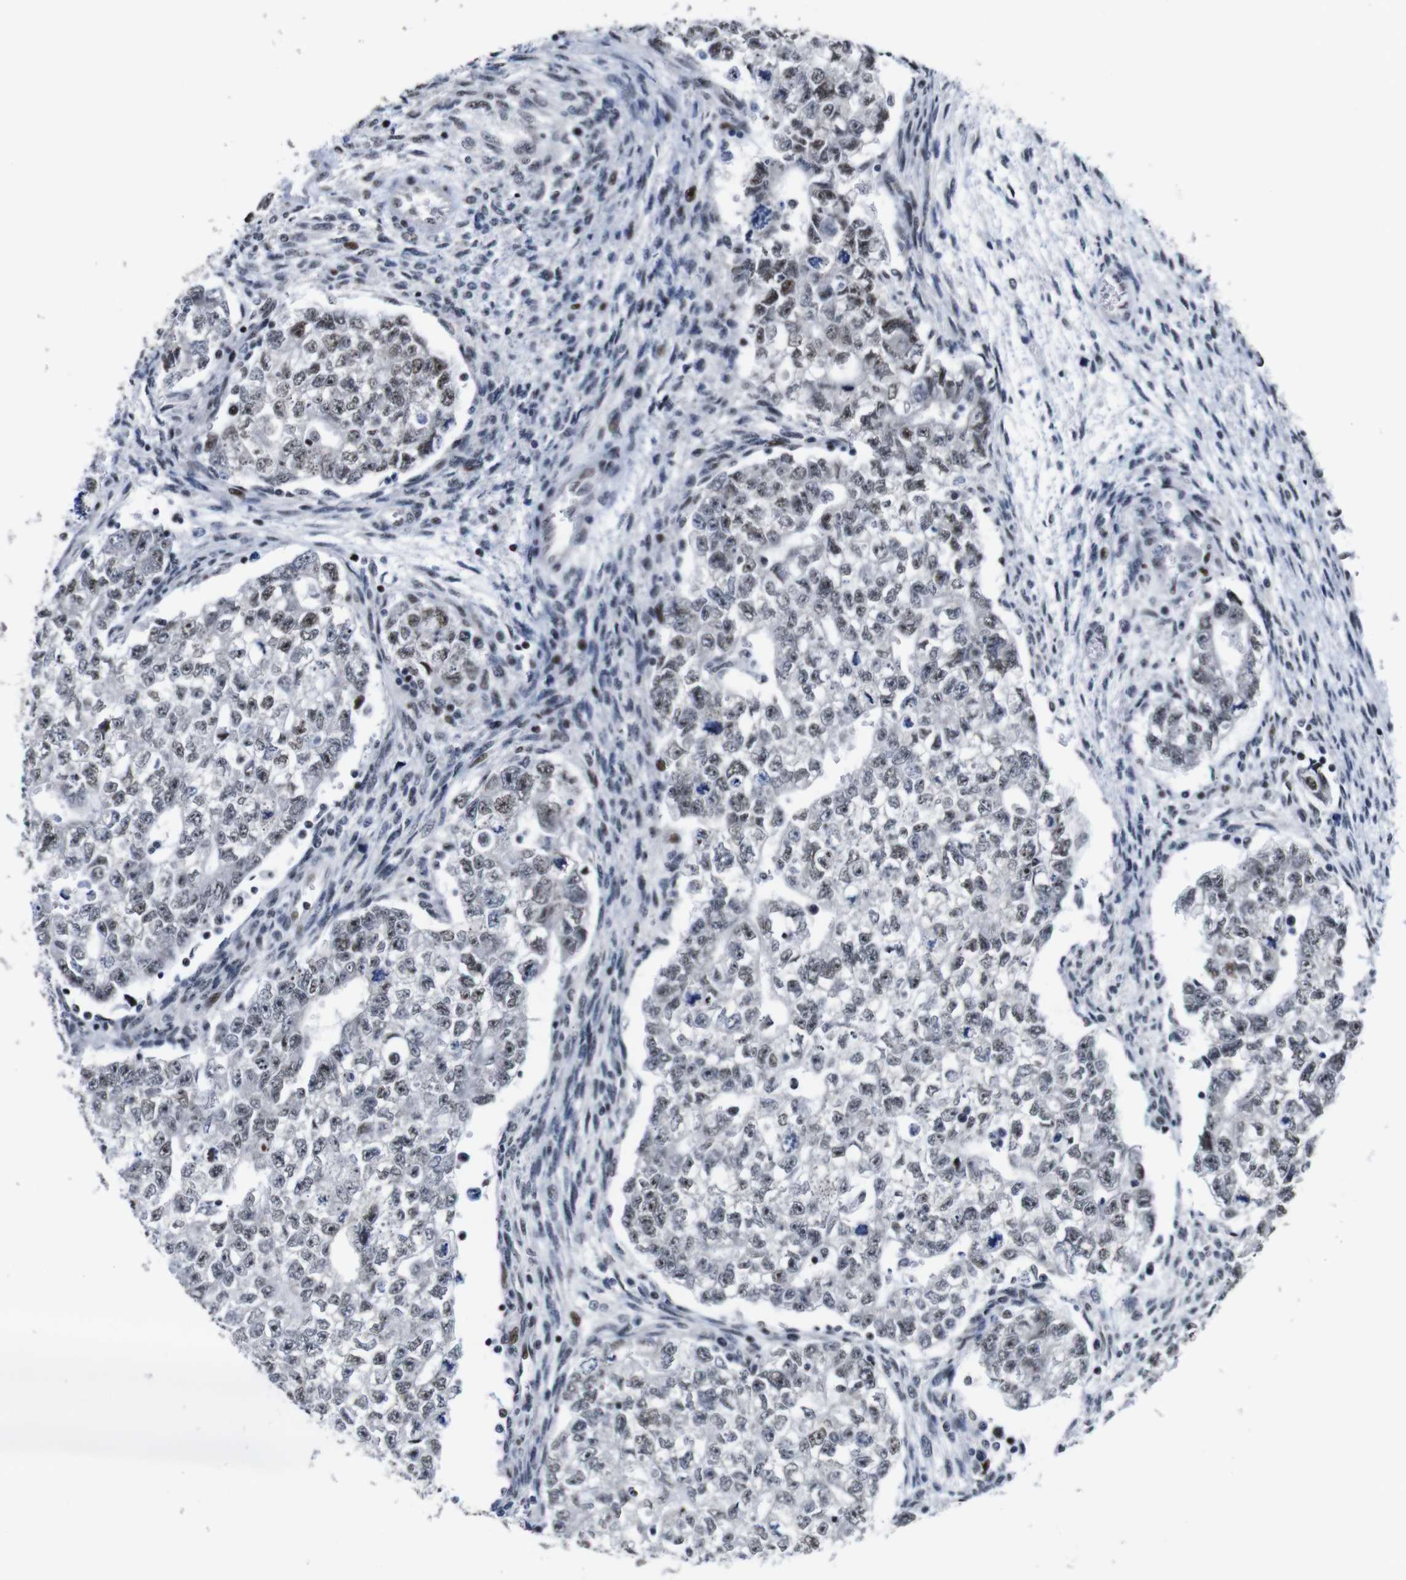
{"staining": {"intensity": "weak", "quantity": "25%-75%", "location": "nuclear"}, "tissue": "testis cancer", "cell_type": "Tumor cells", "image_type": "cancer", "snomed": [{"axis": "morphology", "description": "Seminoma, NOS"}, {"axis": "morphology", "description": "Carcinoma, Embryonal, NOS"}, {"axis": "topography", "description": "Testis"}], "caption": "The image demonstrates a brown stain indicating the presence of a protein in the nuclear of tumor cells in testis cancer.", "gene": "GATA6", "patient": {"sex": "male", "age": 38}}